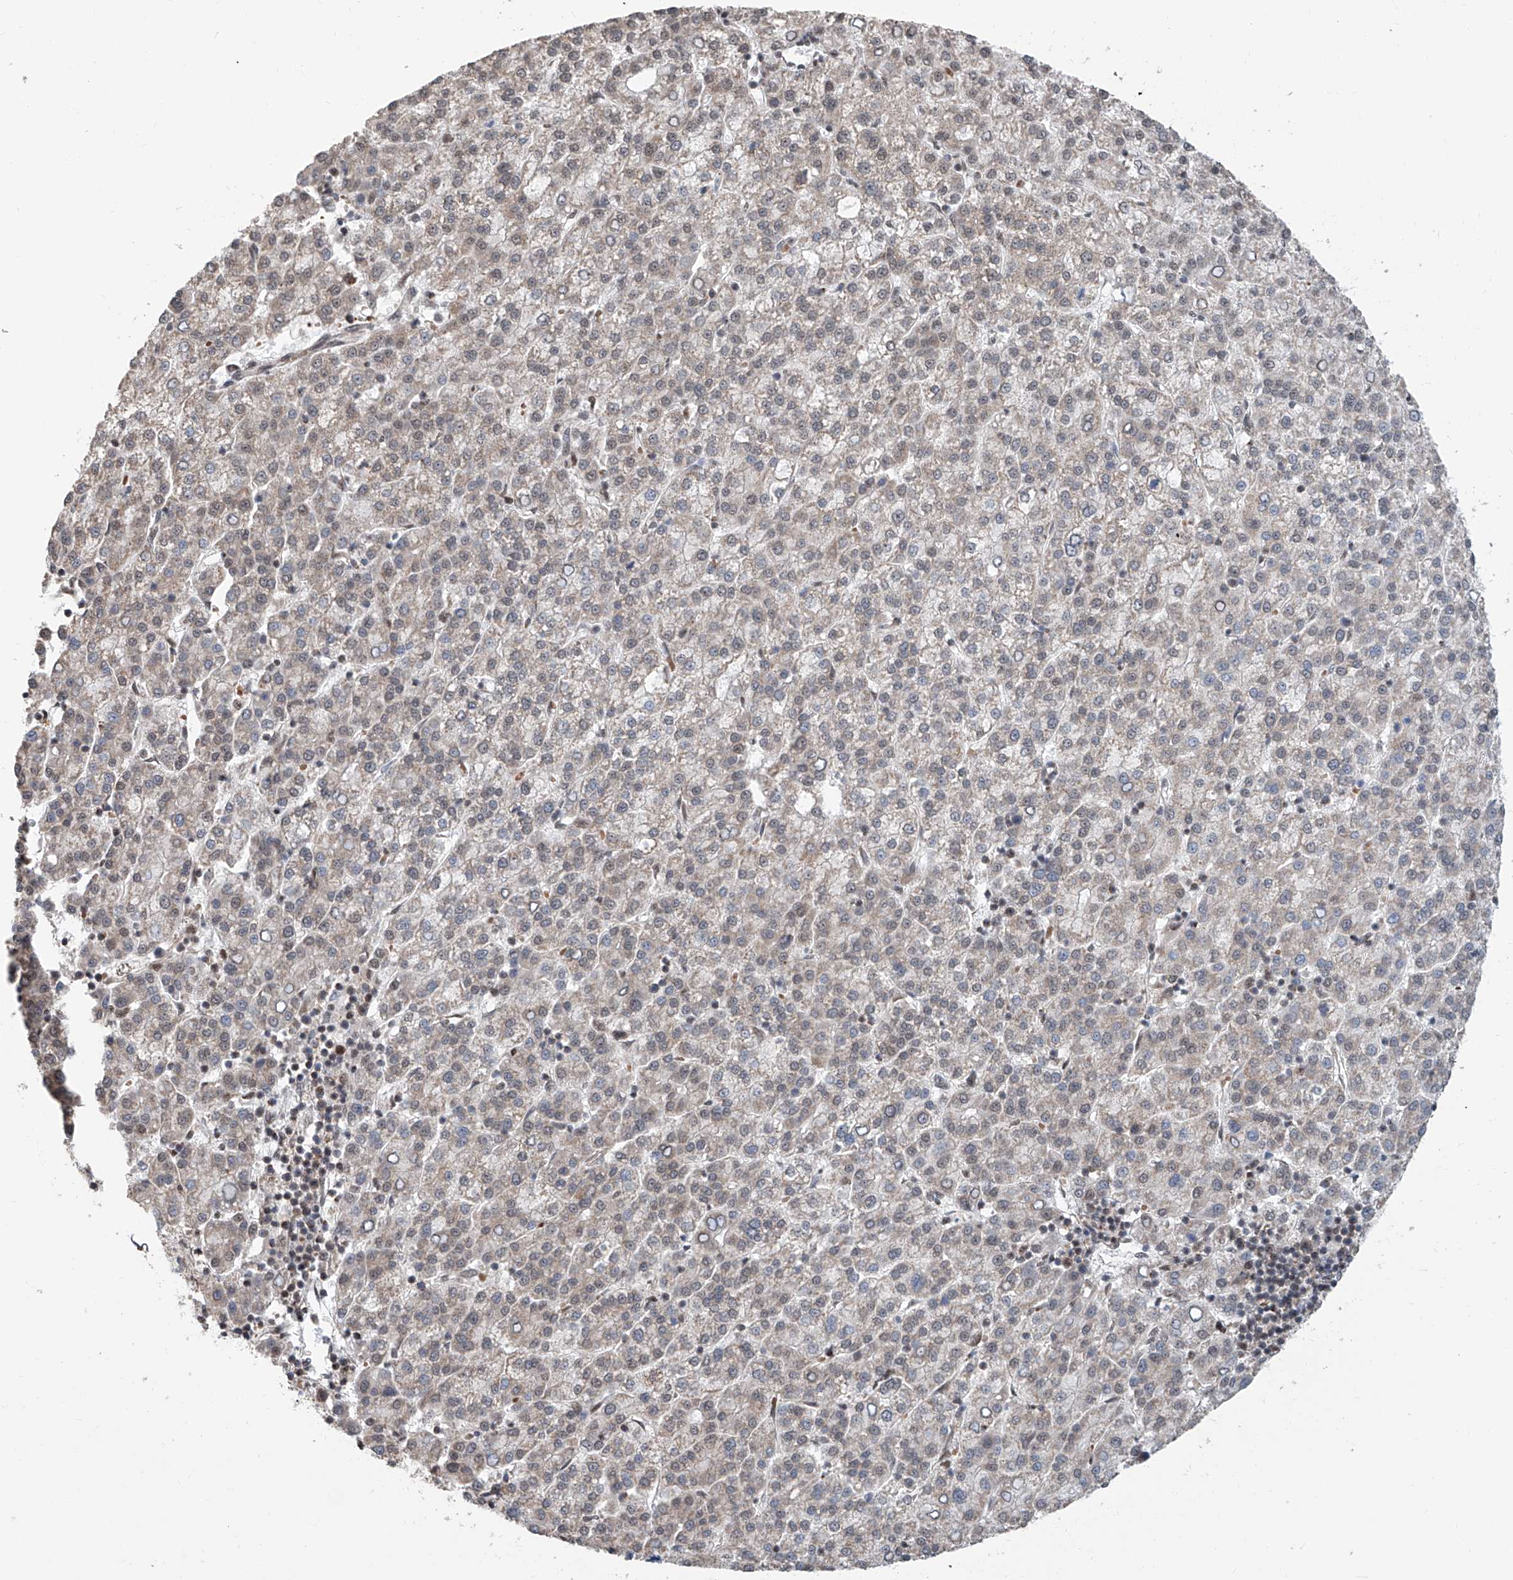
{"staining": {"intensity": "weak", "quantity": ">75%", "location": "cytoplasmic/membranous,nuclear"}, "tissue": "liver cancer", "cell_type": "Tumor cells", "image_type": "cancer", "snomed": [{"axis": "morphology", "description": "Carcinoma, Hepatocellular, NOS"}, {"axis": "topography", "description": "Liver"}], "caption": "Immunohistochemical staining of human liver cancer (hepatocellular carcinoma) exhibits low levels of weak cytoplasmic/membranous and nuclear protein positivity in about >75% of tumor cells. (Stains: DAB (3,3'-diaminobenzidine) in brown, nuclei in blue, Microscopy: brightfield microscopy at high magnification).", "gene": "SDE2", "patient": {"sex": "female", "age": 58}}